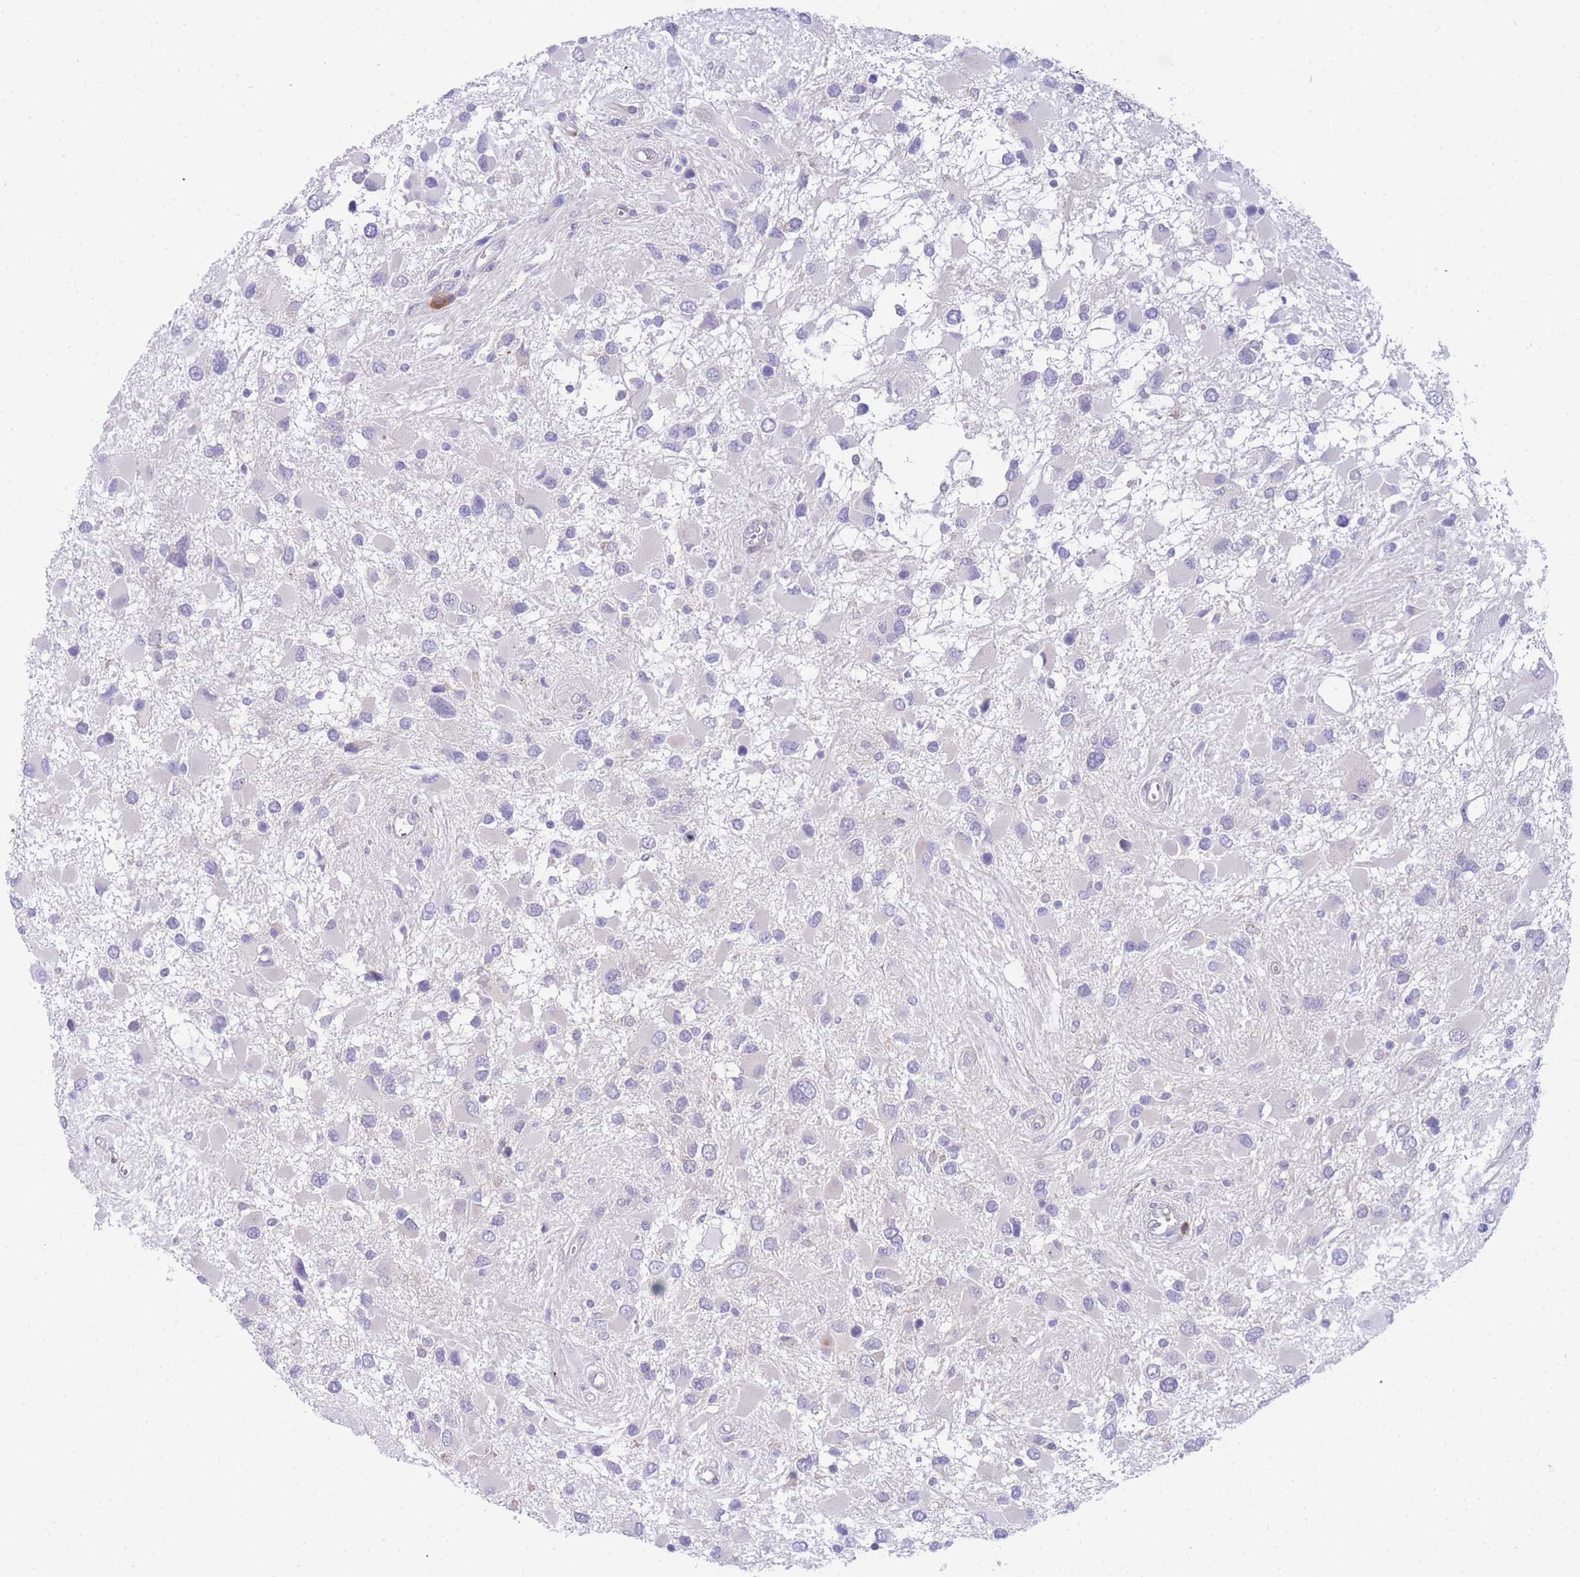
{"staining": {"intensity": "negative", "quantity": "none", "location": "none"}, "tissue": "glioma", "cell_type": "Tumor cells", "image_type": "cancer", "snomed": [{"axis": "morphology", "description": "Glioma, malignant, High grade"}, {"axis": "topography", "description": "Brain"}], "caption": "Immunohistochemistry (IHC) photomicrograph of glioma stained for a protein (brown), which reveals no staining in tumor cells.", "gene": "ZNF510", "patient": {"sex": "male", "age": 53}}